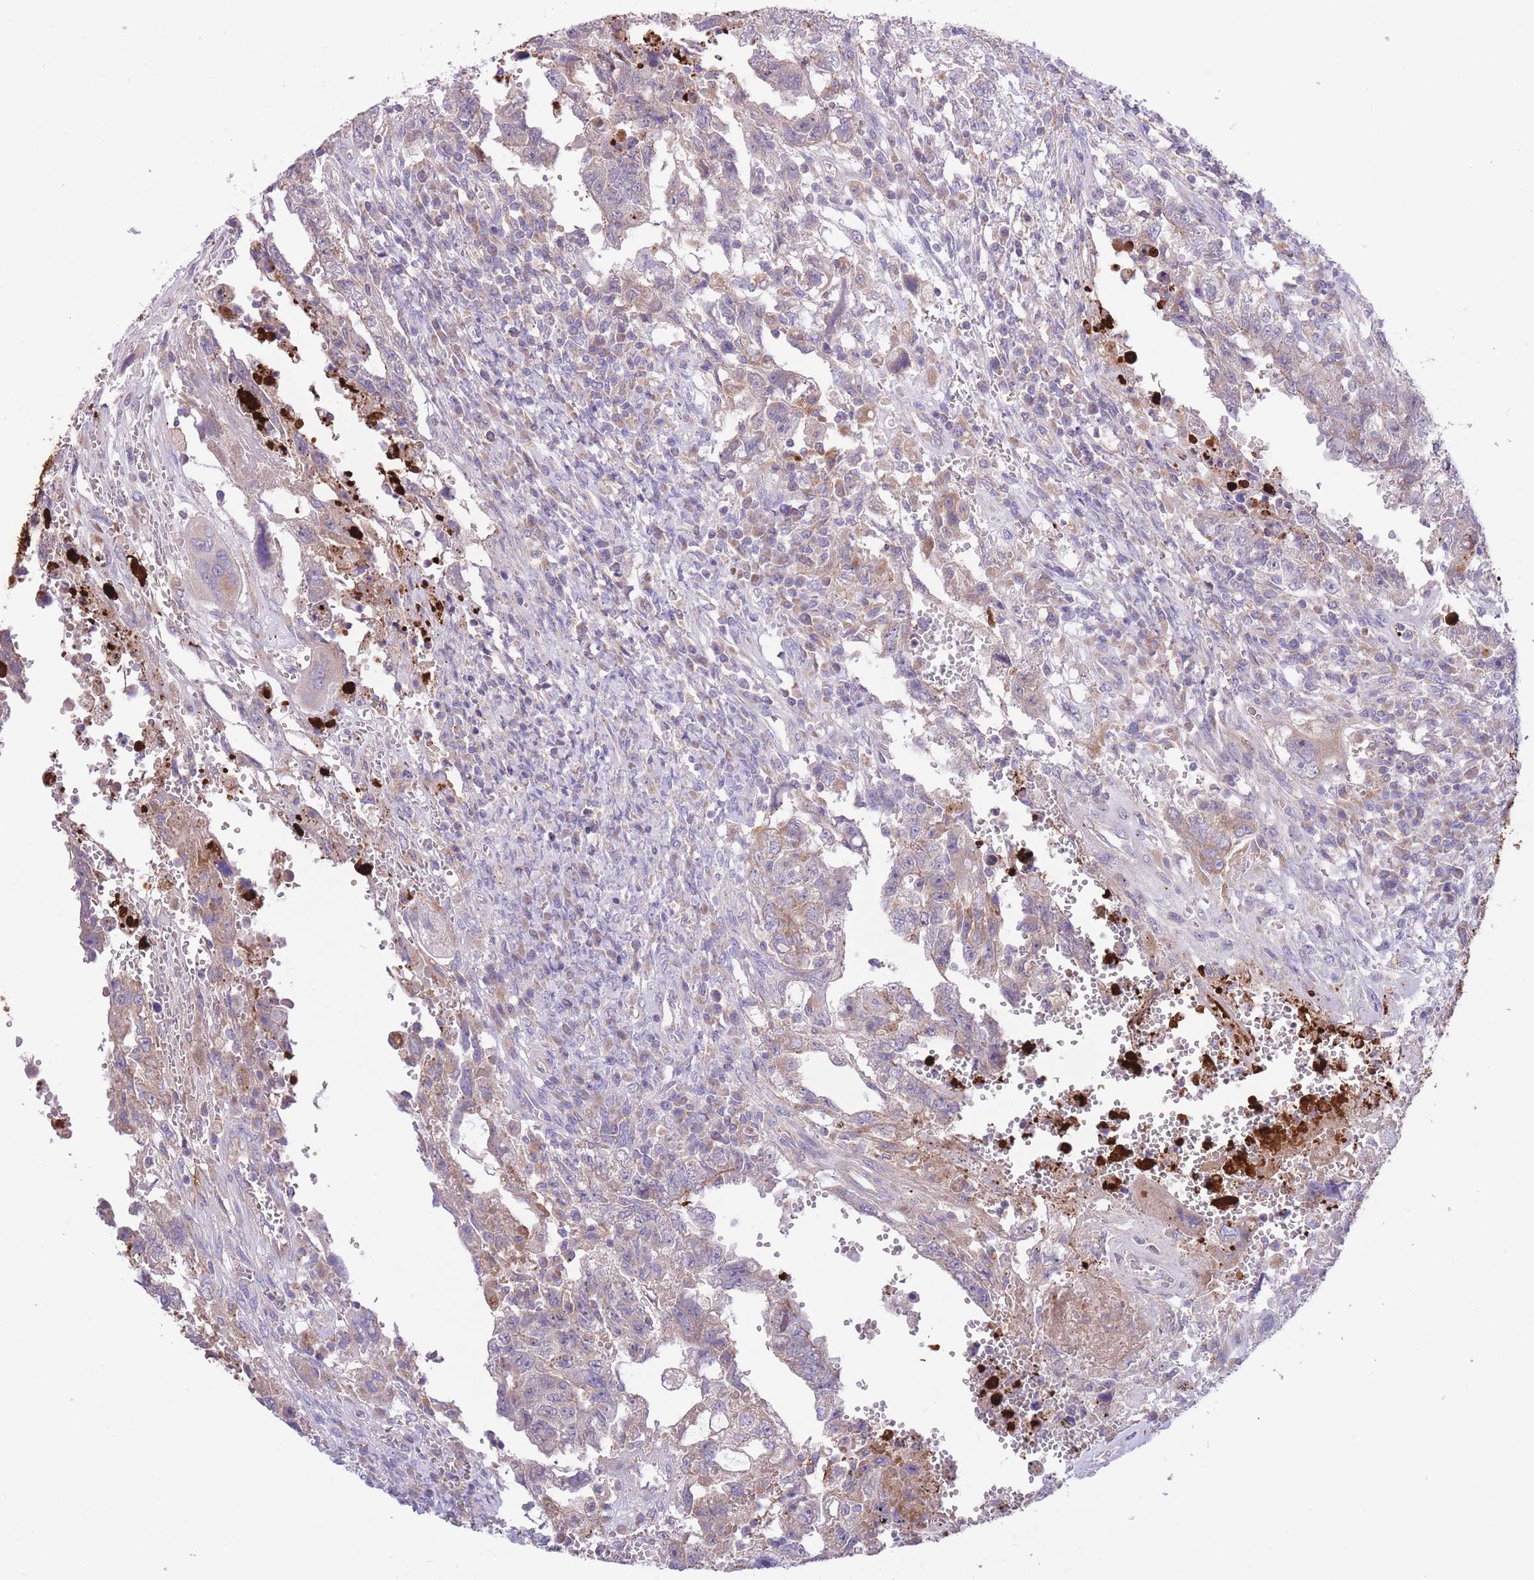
{"staining": {"intensity": "weak", "quantity": "25%-75%", "location": "cytoplasmic/membranous"}, "tissue": "testis cancer", "cell_type": "Tumor cells", "image_type": "cancer", "snomed": [{"axis": "morphology", "description": "Carcinoma, Embryonal, NOS"}, {"axis": "topography", "description": "Testis"}], "caption": "Immunohistochemistry of human testis cancer reveals low levels of weak cytoplasmic/membranous staining in approximately 25%-75% of tumor cells.", "gene": "ATP13A2", "patient": {"sex": "male", "age": 26}}